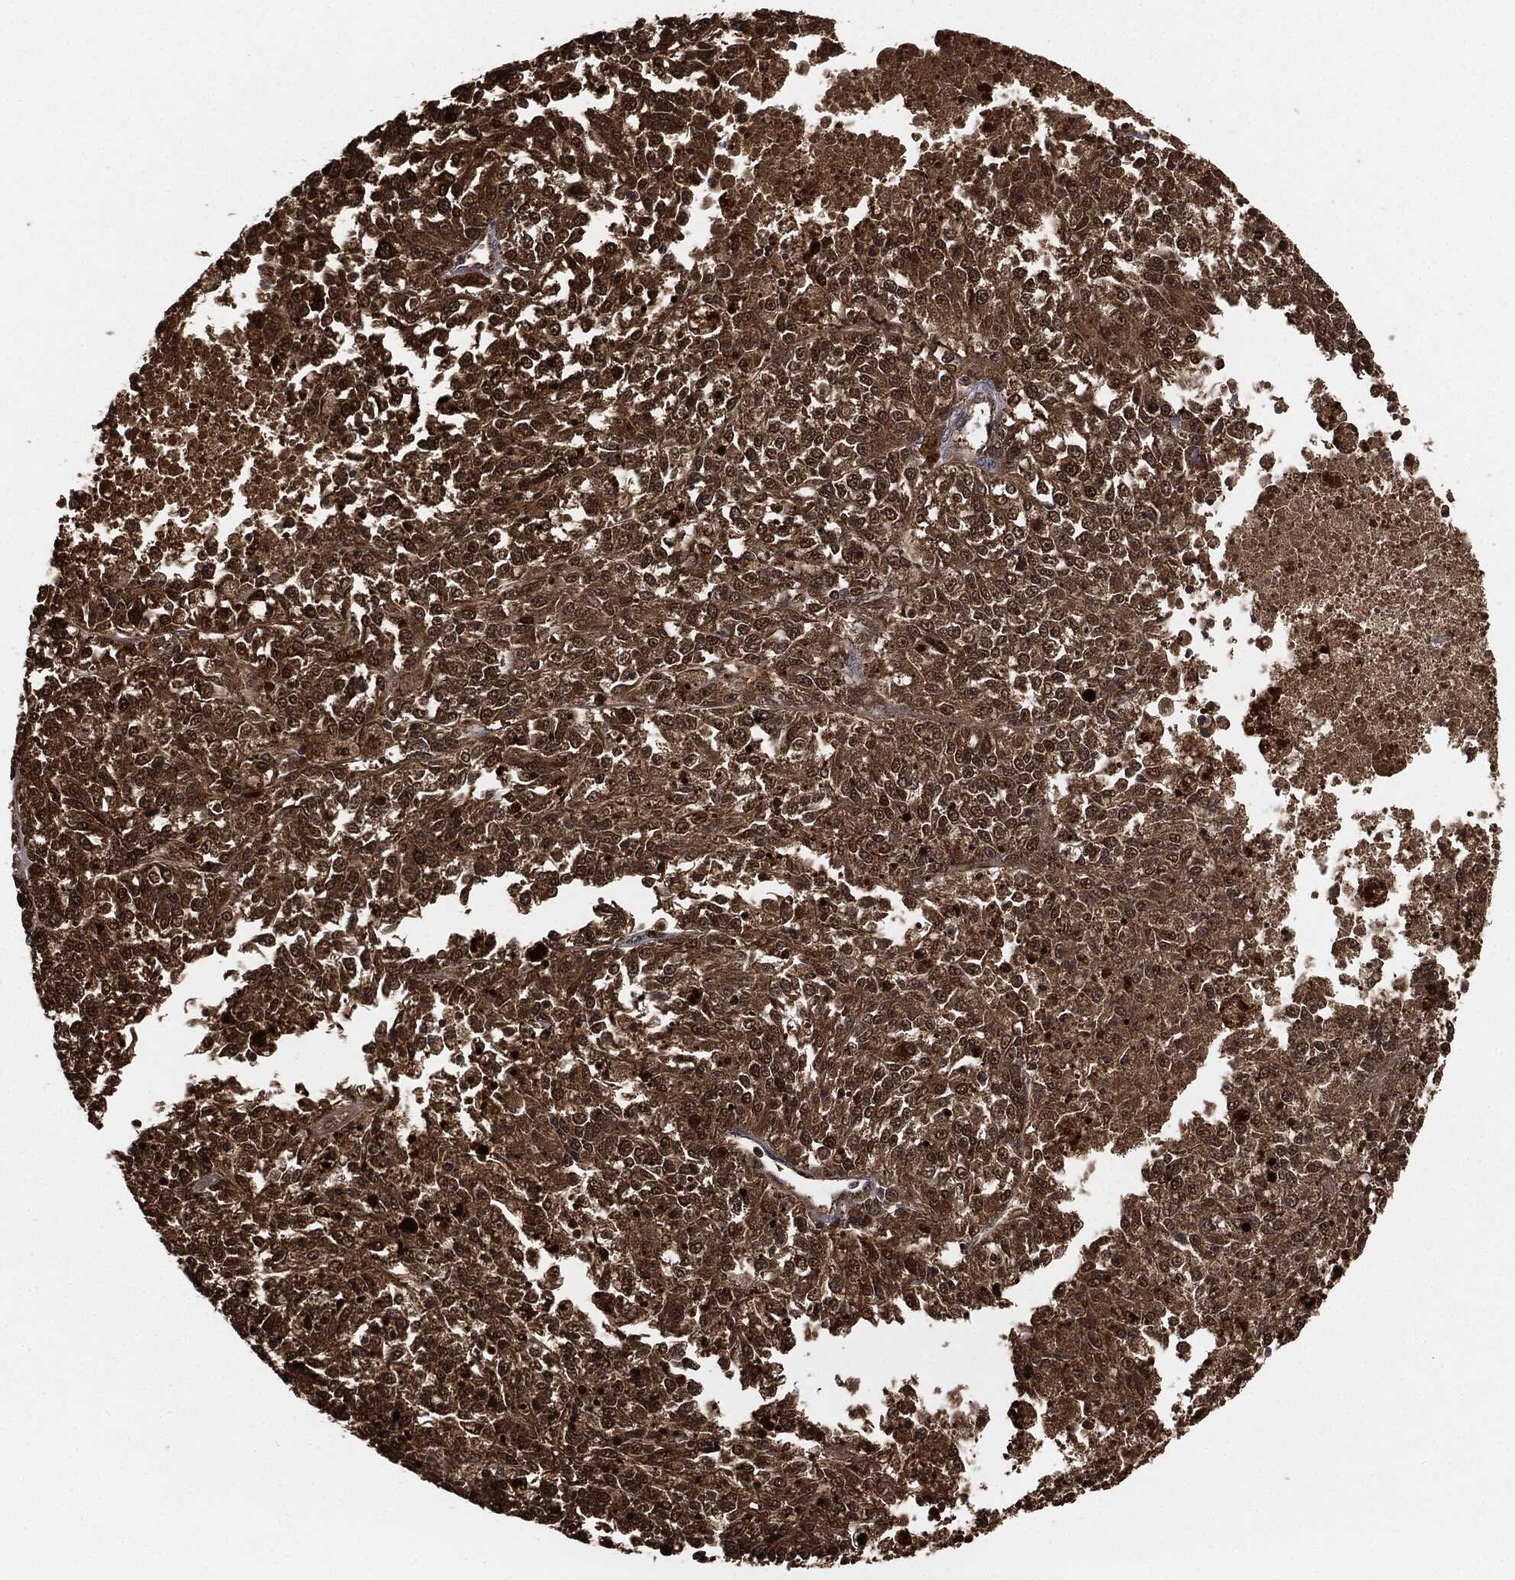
{"staining": {"intensity": "moderate", "quantity": ">75%", "location": "cytoplasmic/membranous"}, "tissue": "melanoma", "cell_type": "Tumor cells", "image_type": "cancer", "snomed": [{"axis": "morphology", "description": "Malignant melanoma, Metastatic site"}, {"axis": "topography", "description": "Lymph node"}], "caption": "Protein positivity by IHC shows moderate cytoplasmic/membranous positivity in about >75% of tumor cells in malignant melanoma (metastatic site).", "gene": "CAPRIN2", "patient": {"sex": "female", "age": 64}}